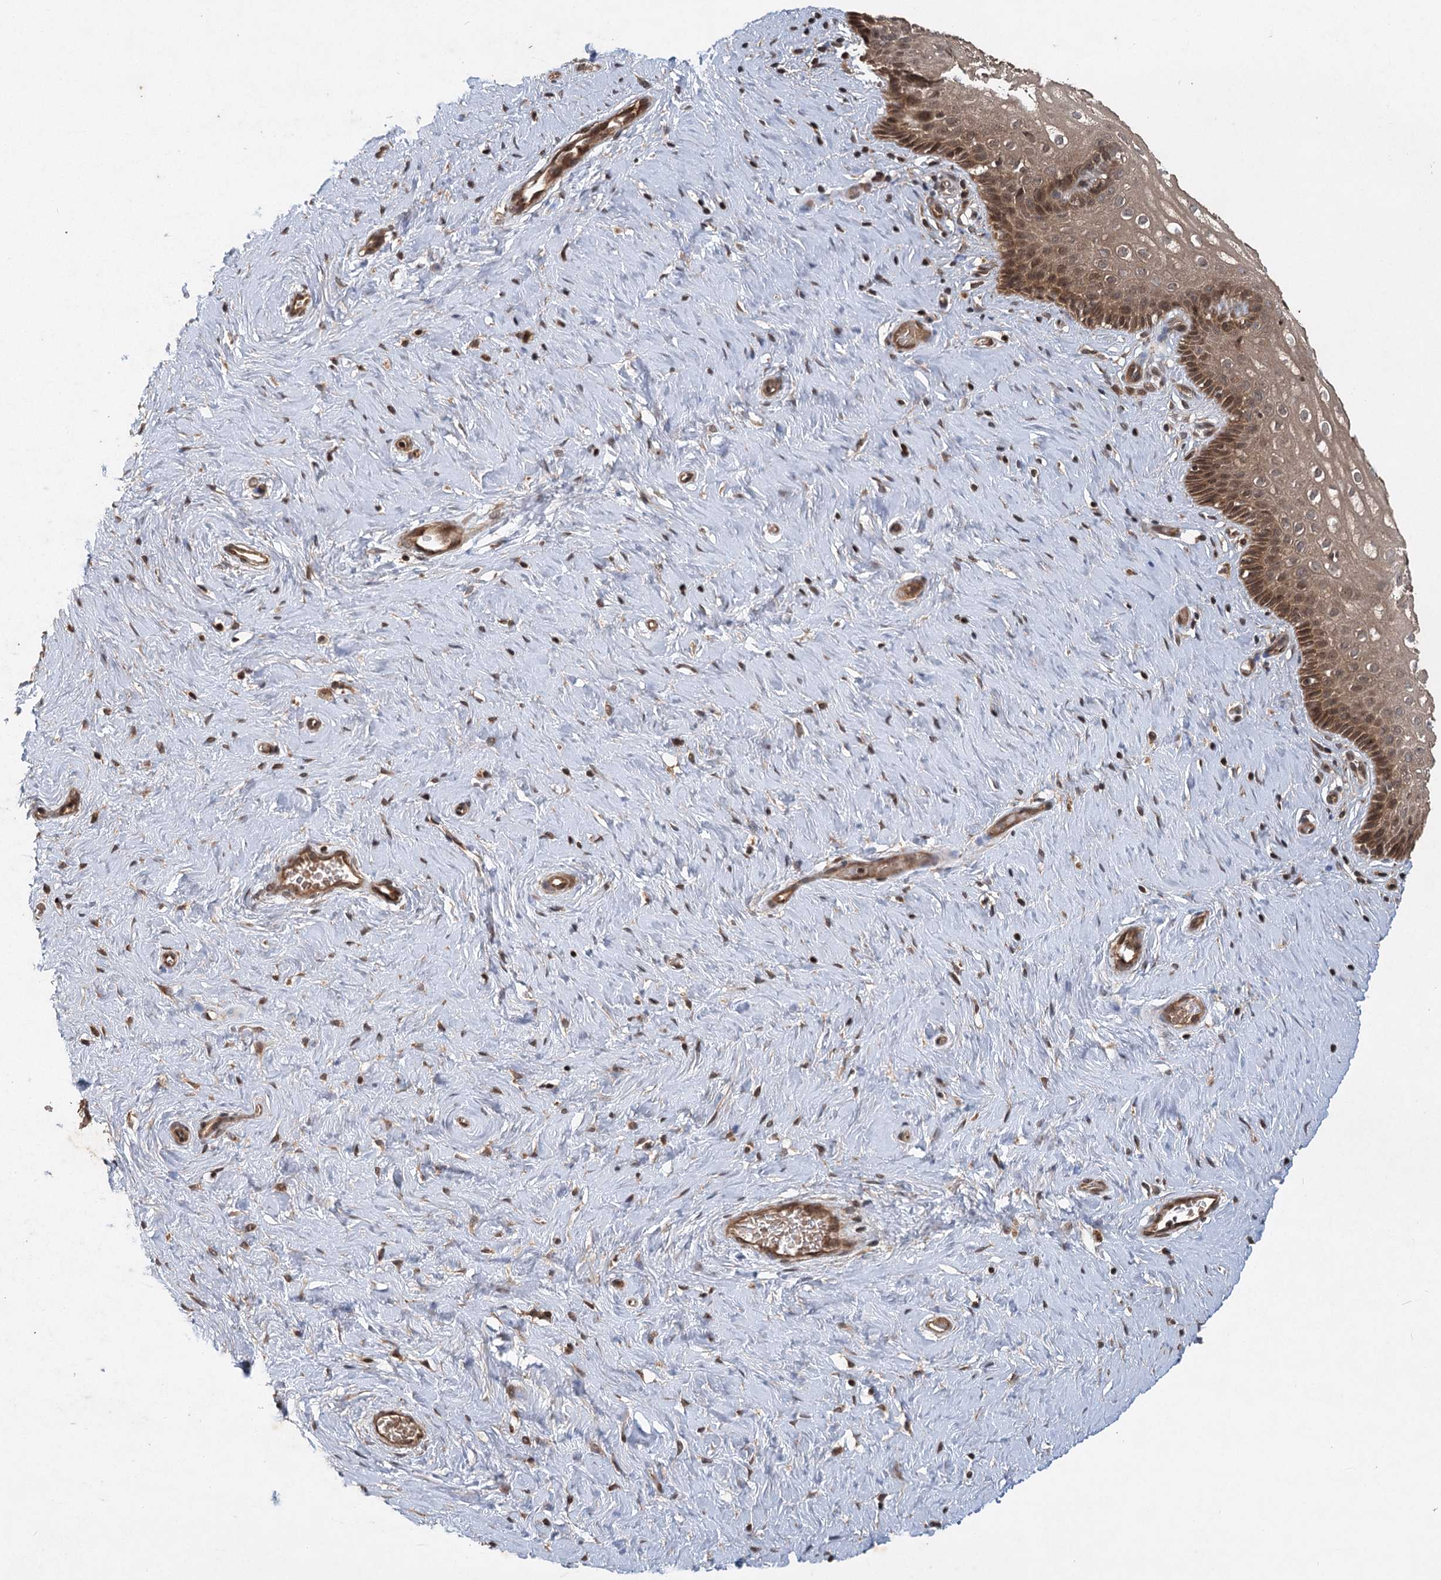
{"staining": {"intensity": "moderate", "quantity": ">75%", "location": "cytoplasmic/membranous"}, "tissue": "cervix", "cell_type": "Glandular cells", "image_type": "normal", "snomed": [{"axis": "morphology", "description": "Normal tissue, NOS"}, {"axis": "topography", "description": "Cervix"}], "caption": "Brown immunohistochemical staining in benign human cervix shows moderate cytoplasmic/membranous staining in about >75% of glandular cells.", "gene": "INSIG2", "patient": {"sex": "female", "age": 33}}